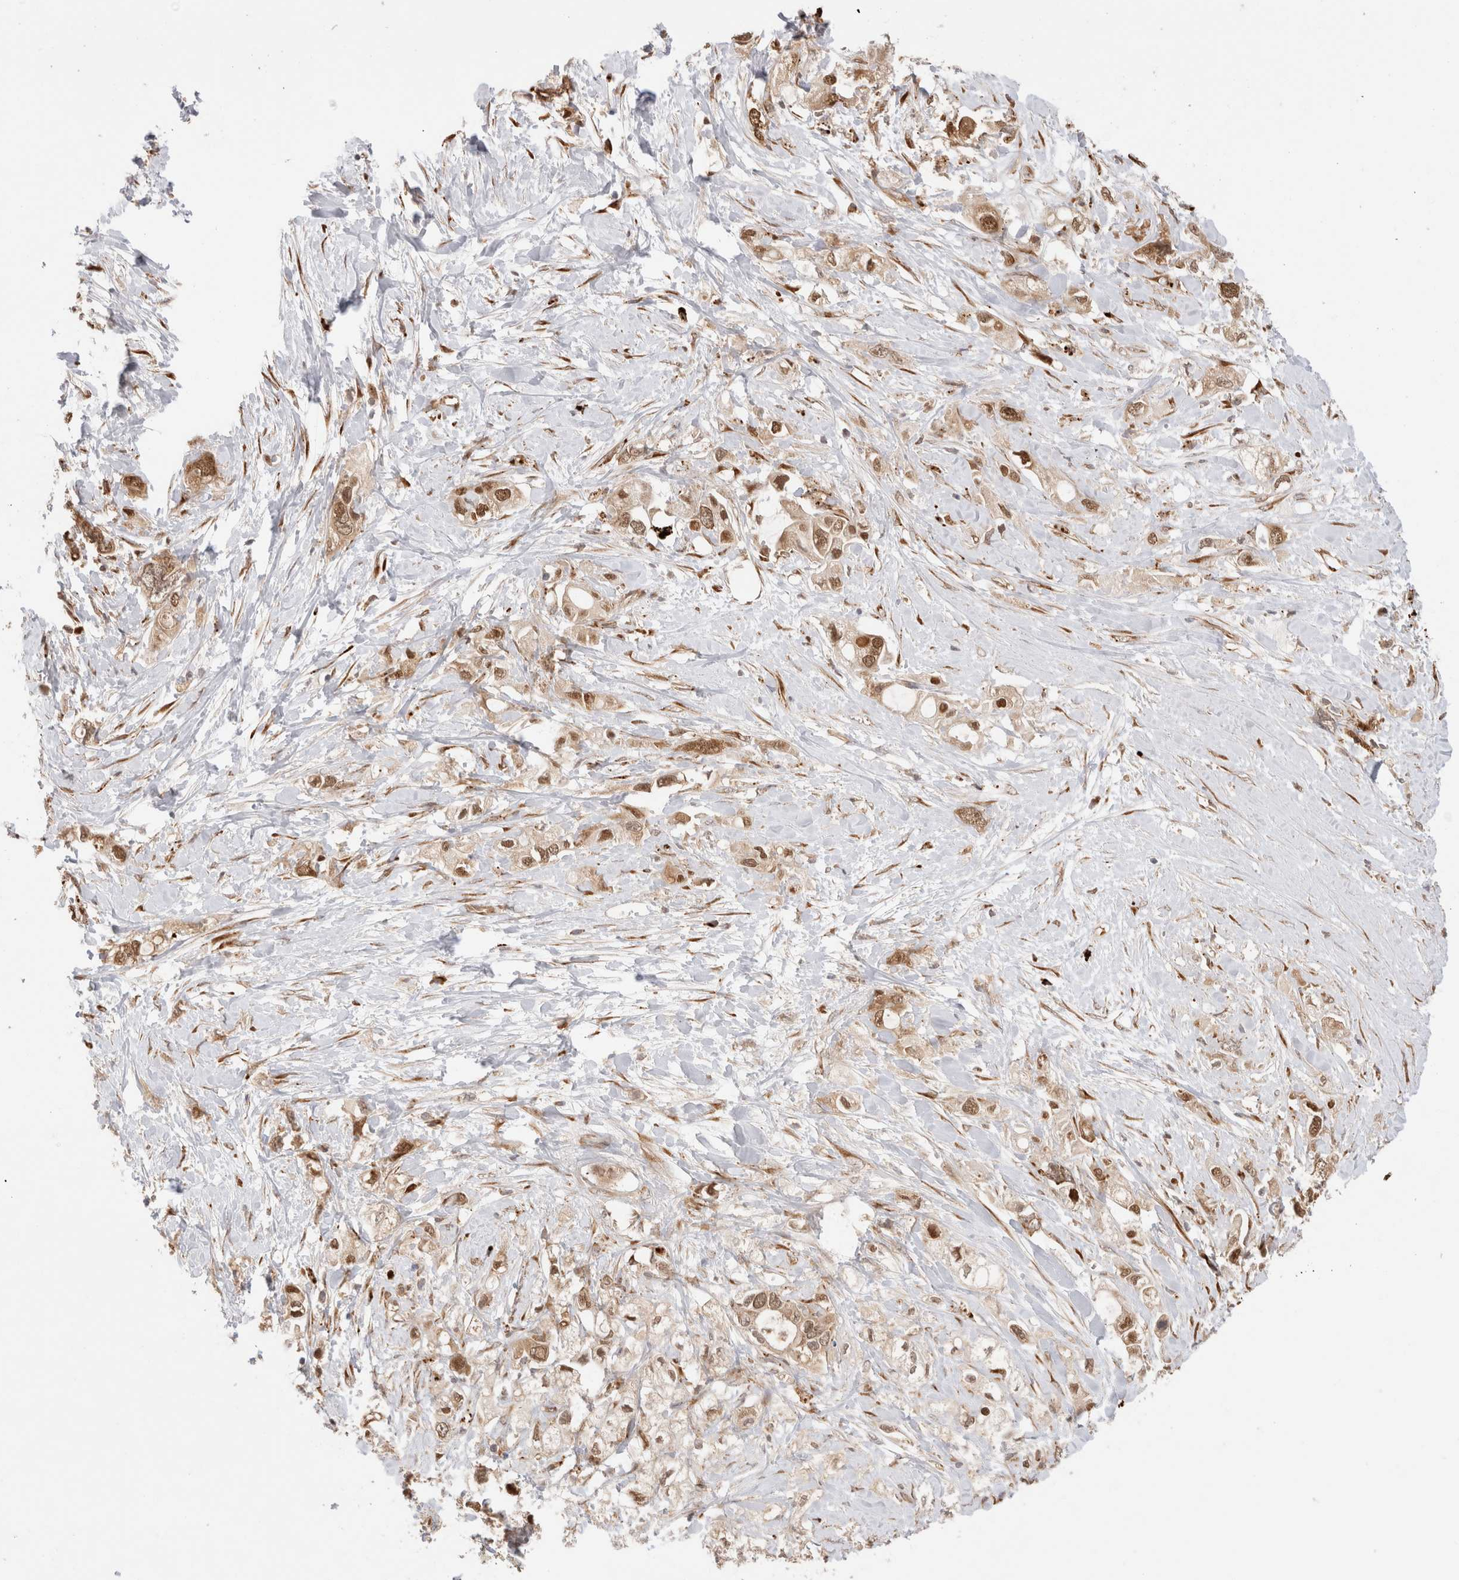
{"staining": {"intensity": "moderate", "quantity": ">75%", "location": "cytoplasmic/membranous,nuclear"}, "tissue": "pancreatic cancer", "cell_type": "Tumor cells", "image_type": "cancer", "snomed": [{"axis": "morphology", "description": "Adenocarcinoma, NOS"}, {"axis": "topography", "description": "Pancreas"}], "caption": "Protein analysis of pancreatic cancer tissue exhibits moderate cytoplasmic/membranous and nuclear staining in about >75% of tumor cells. (DAB (3,3'-diaminobenzidine) IHC, brown staining for protein, blue staining for nuclei).", "gene": "ACTL9", "patient": {"sex": "female", "age": 56}}